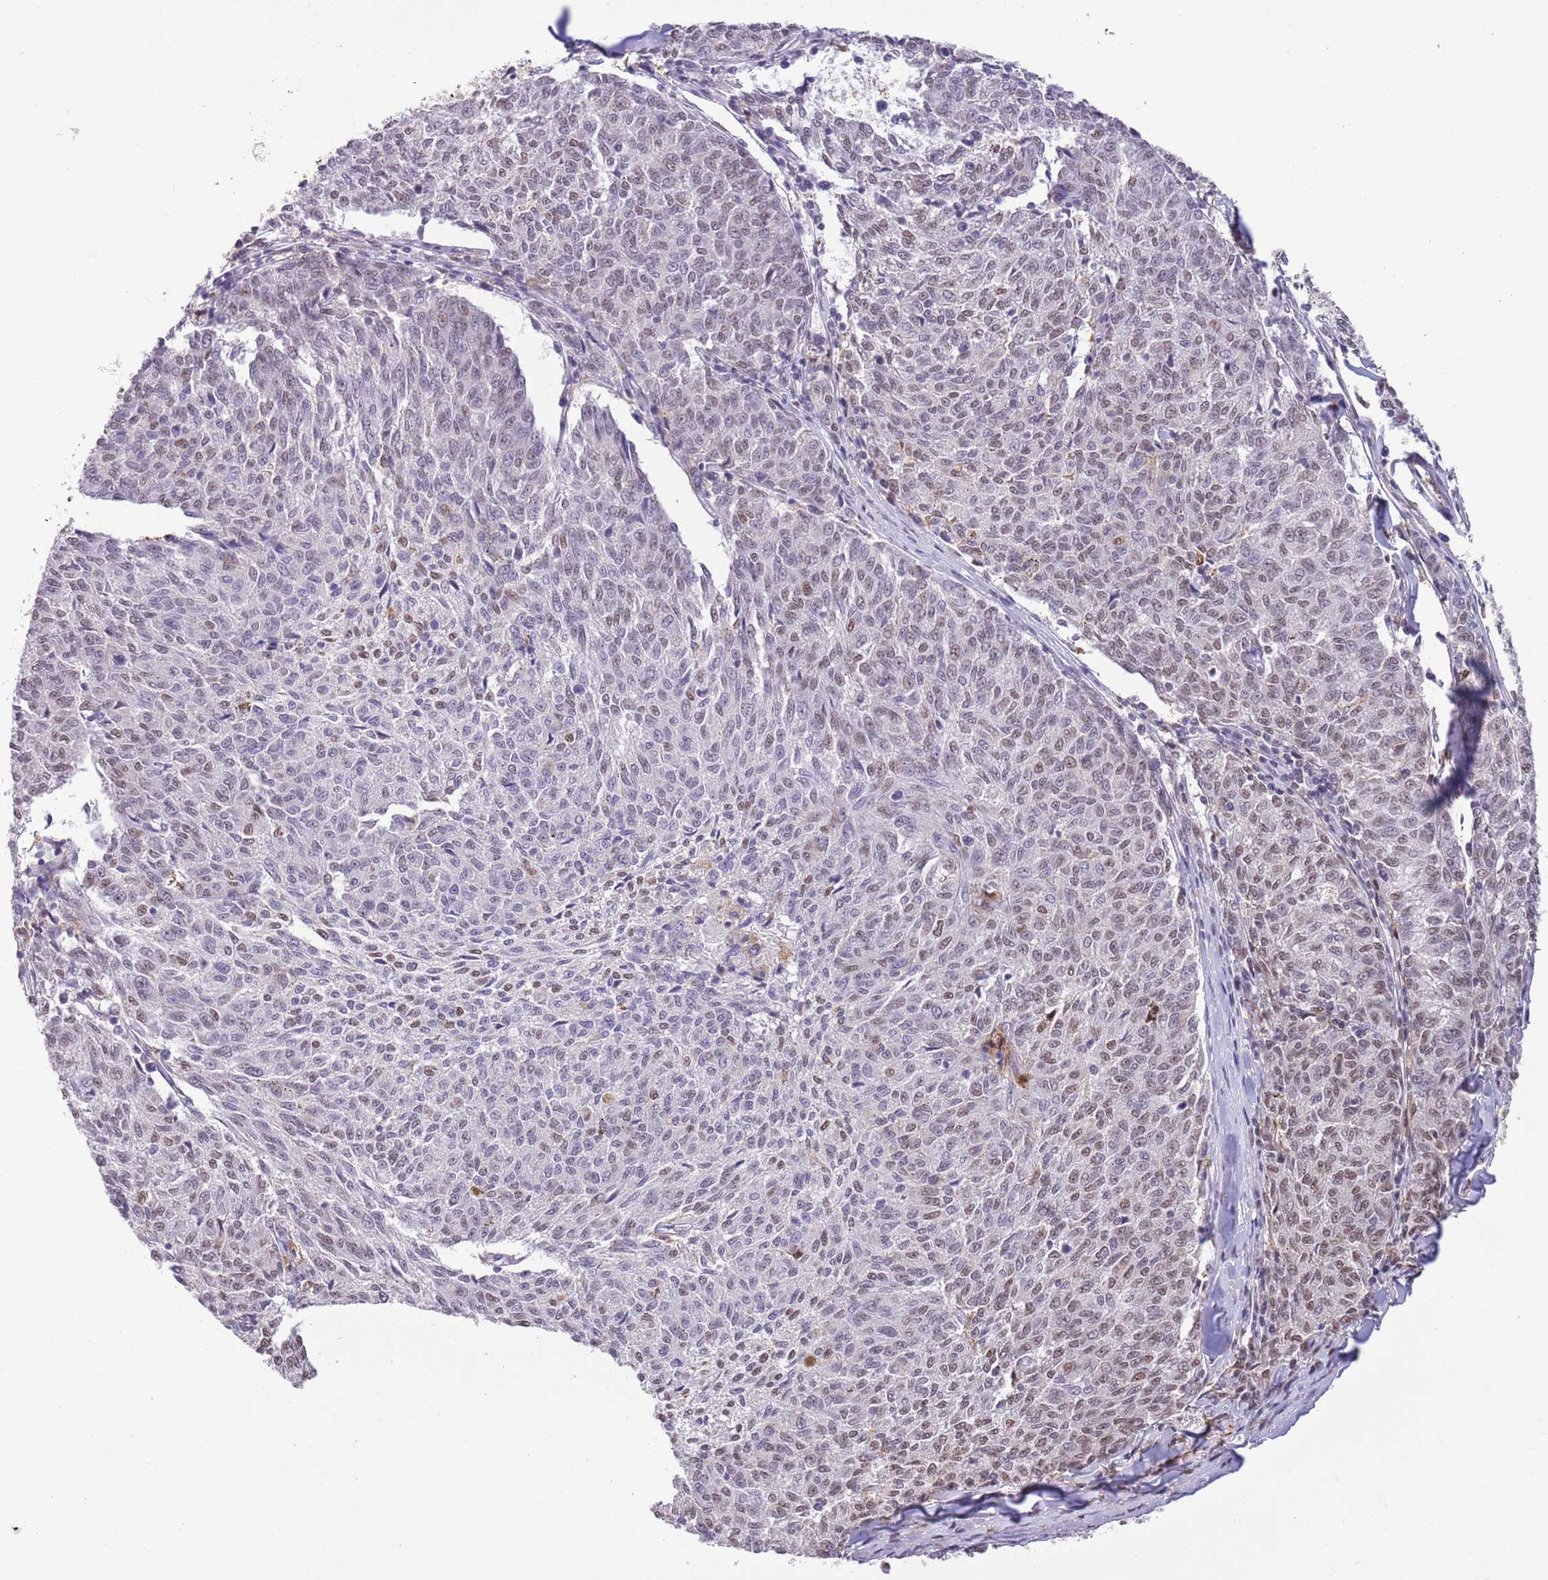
{"staining": {"intensity": "moderate", "quantity": "25%-75%", "location": "nuclear"}, "tissue": "melanoma", "cell_type": "Tumor cells", "image_type": "cancer", "snomed": [{"axis": "morphology", "description": "Malignant melanoma, NOS"}, {"axis": "topography", "description": "Skin"}], "caption": "Moderate nuclear protein positivity is seen in approximately 25%-75% of tumor cells in melanoma.", "gene": "TRIM32", "patient": {"sex": "female", "age": 72}}